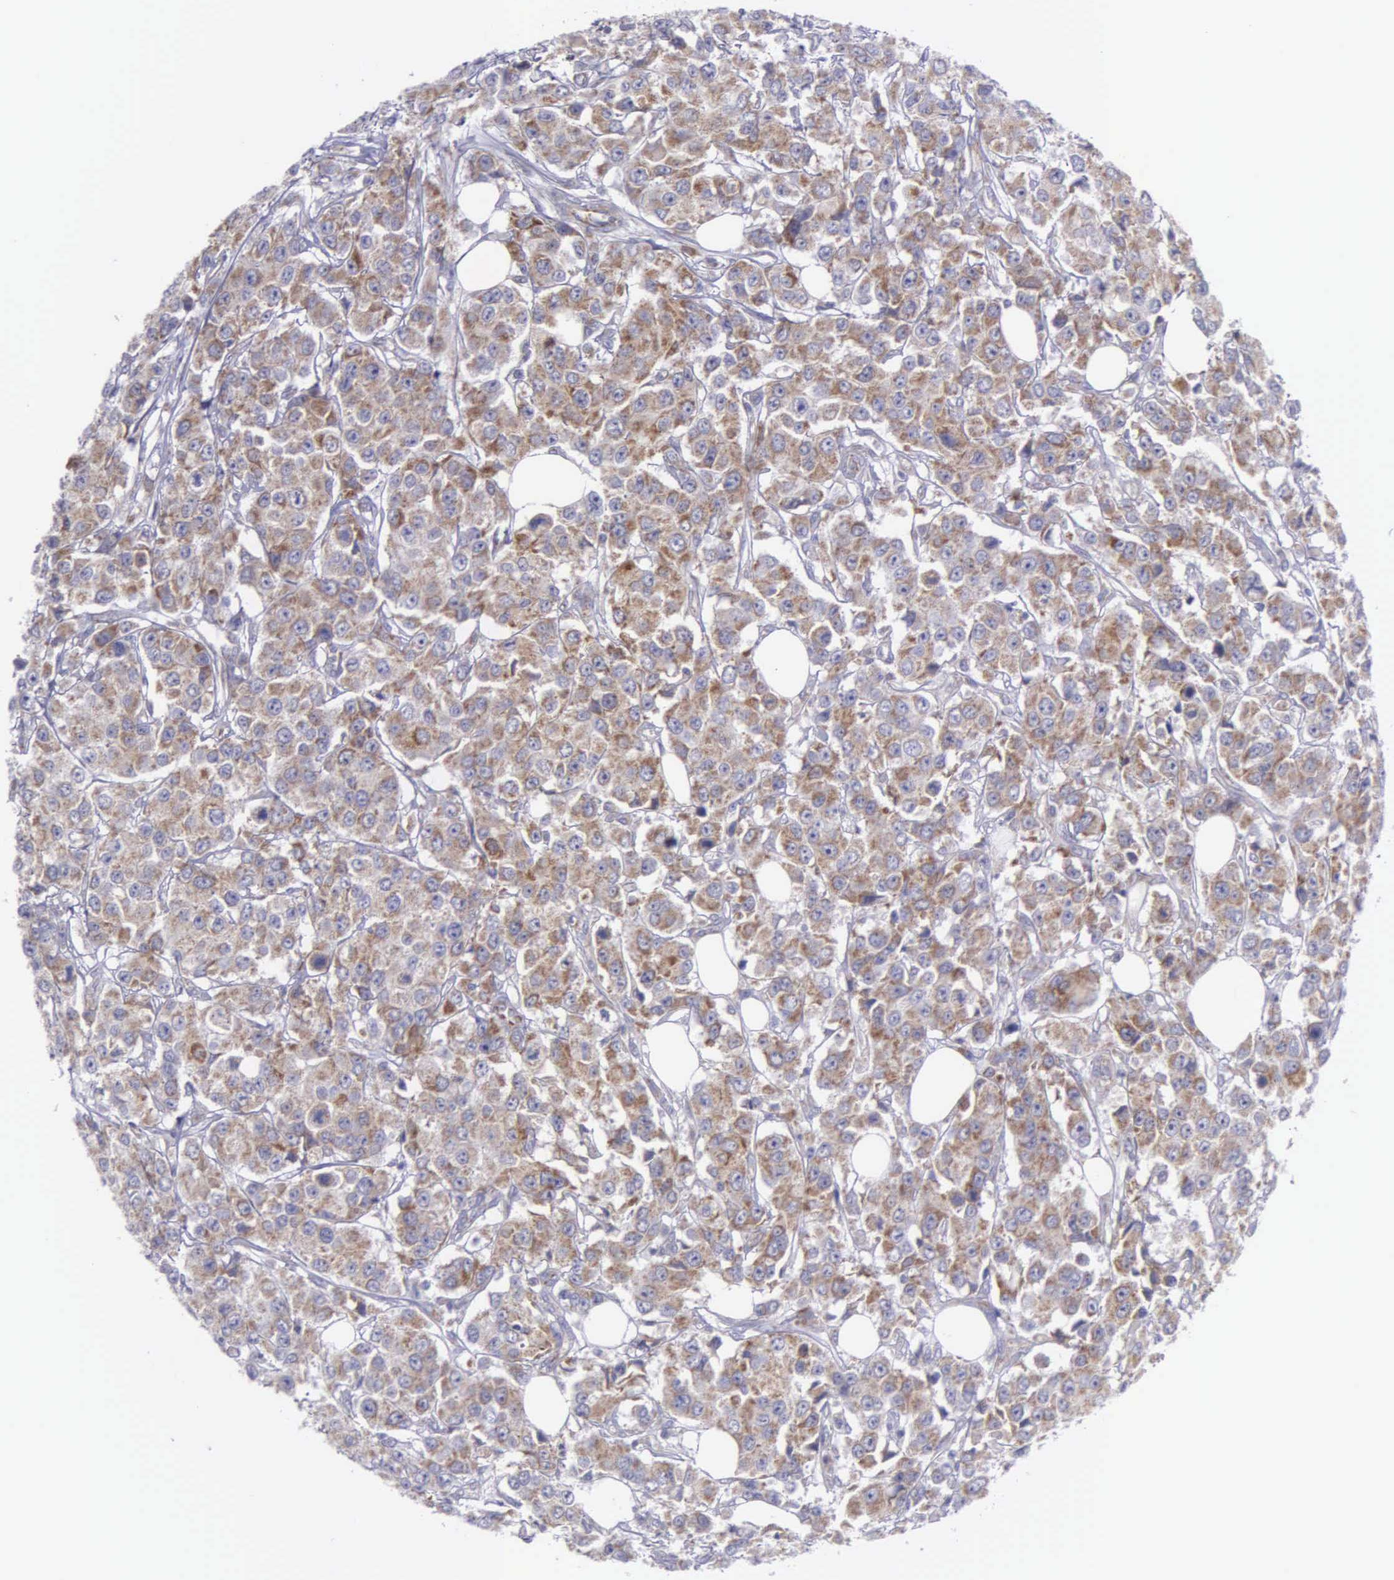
{"staining": {"intensity": "moderate", "quantity": ">75%", "location": "cytoplasmic/membranous"}, "tissue": "breast cancer", "cell_type": "Tumor cells", "image_type": "cancer", "snomed": [{"axis": "morphology", "description": "Duct carcinoma"}, {"axis": "topography", "description": "Breast"}], "caption": "This photomicrograph reveals immunohistochemistry (IHC) staining of human infiltrating ductal carcinoma (breast), with medium moderate cytoplasmic/membranous positivity in approximately >75% of tumor cells.", "gene": "SYNJ2BP", "patient": {"sex": "female", "age": 58}}